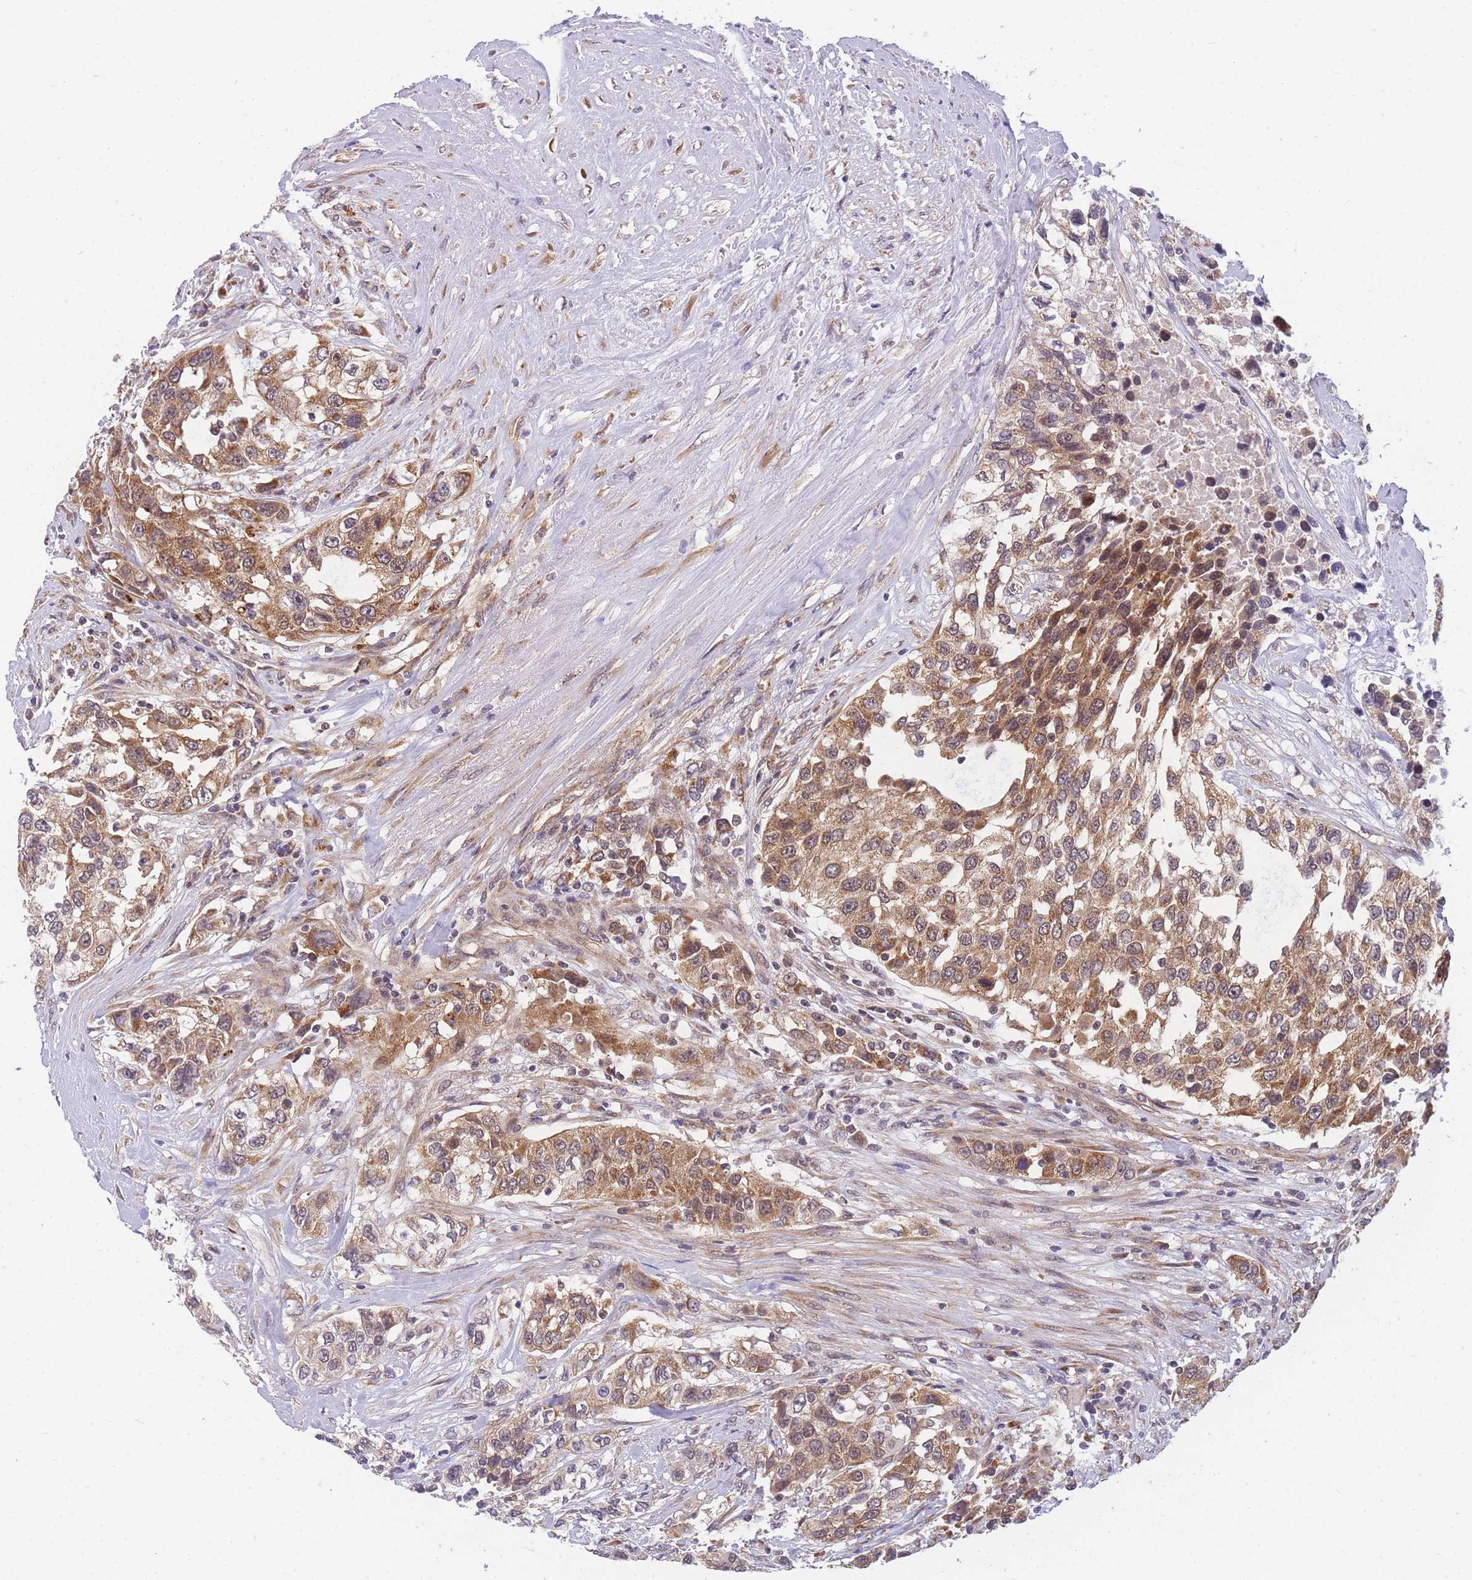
{"staining": {"intensity": "moderate", "quantity": ">75%", "location": "cytoplasmic/membranous"}, "tissue": "urothelial cancer", "cell_type": "Tumor cells", "image_type": "cancer", "snomed": [{"axis": "morphology", "description": "Urothelial carcinoma, High grade"}, {"axis": "topography", "description": "Urinary bladder"}], "caption": "A brown stain highlights moderate cytoplasmic/membranous staining of a protein in human urothelial carcinoma (high-grade) tumor cells.", "gene": "MRPL23", "patient": {"sex": "female", "age": 80}}